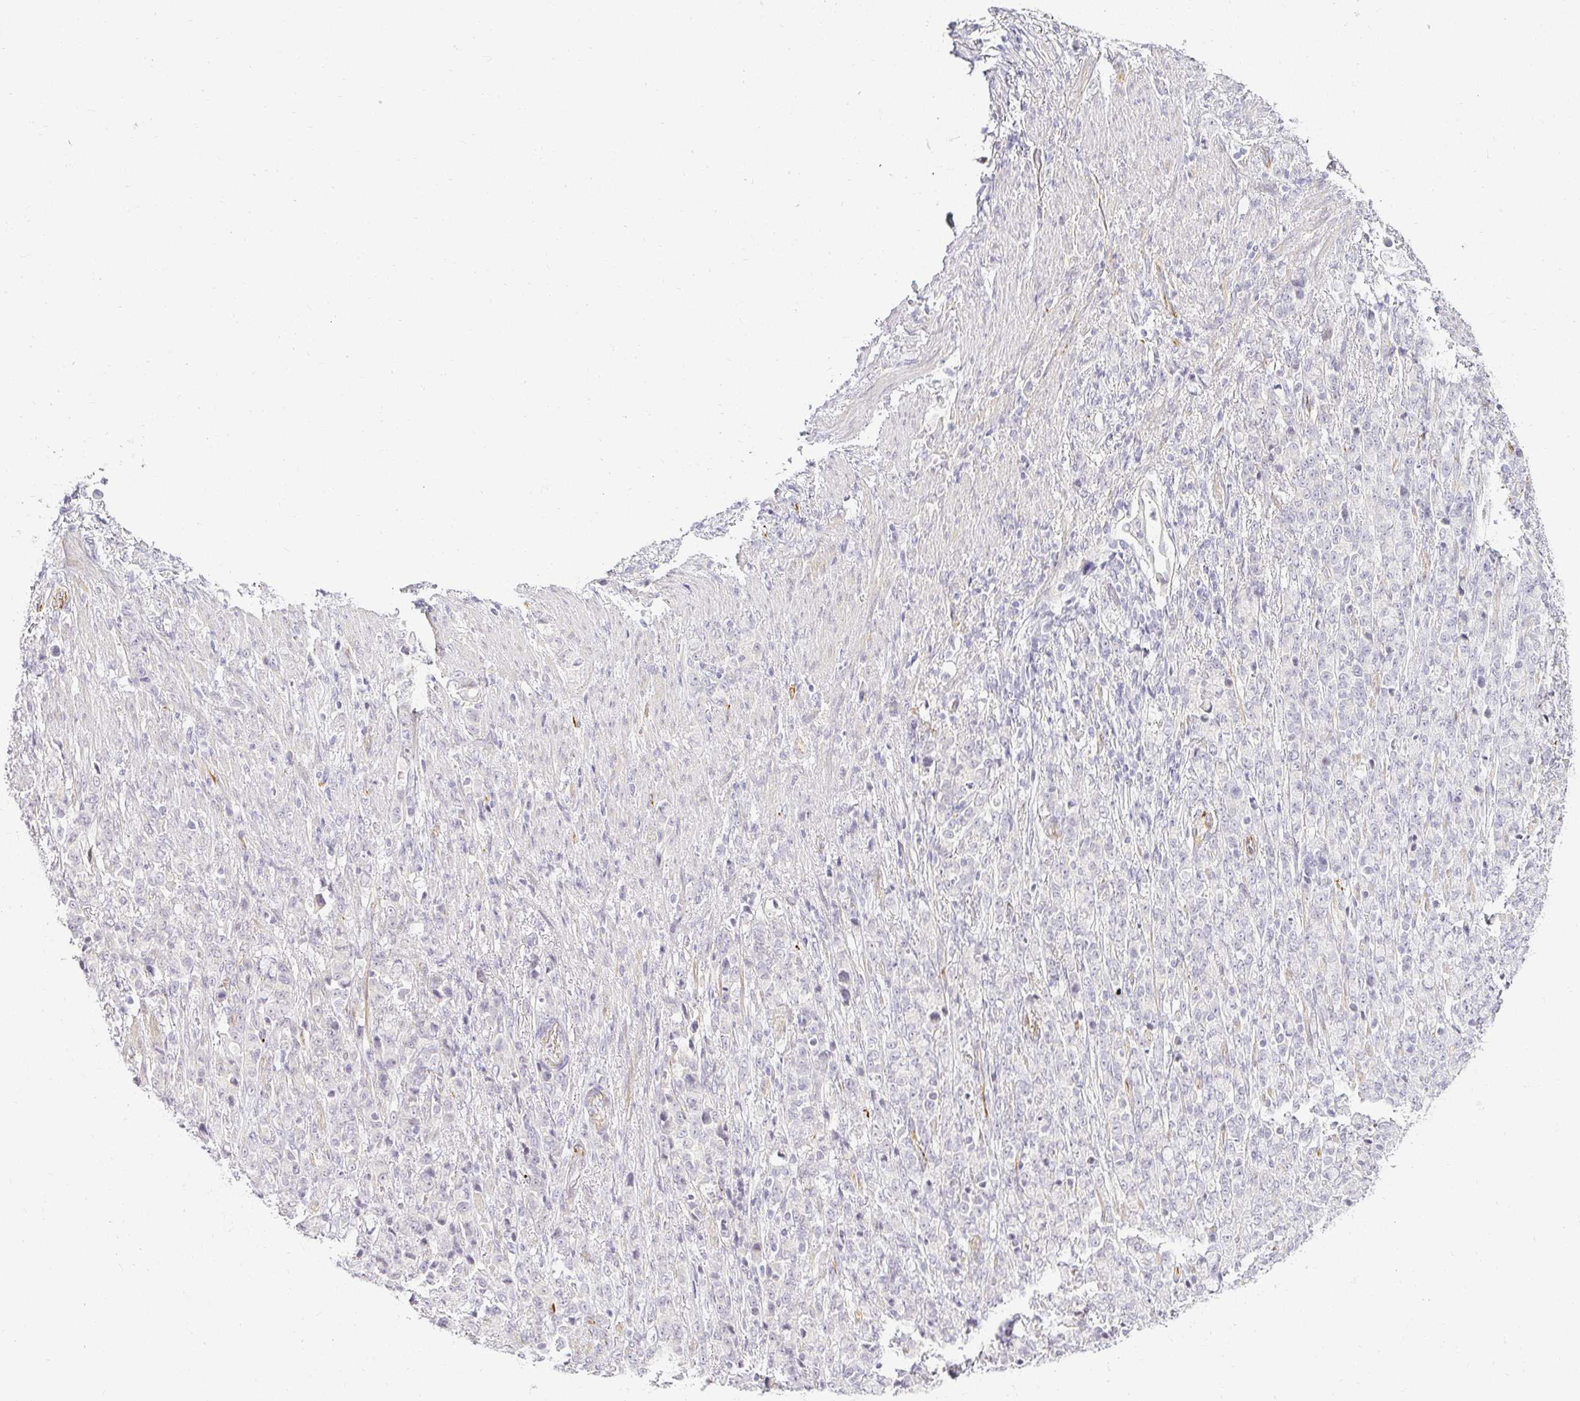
{"staining": {"intensity": "negative", "quantity": "none", "location": "none"}, "tissue": "stomach cancer", "cell_type": "Tumor cells", "image_type": "cancer", "snomed": [{"axis": "morphology", "description": "Adenocarcinoma, NOS"}, {"axis": "topography", "description": "Stomach"}], "caption": "The photomicrograph displays no staining of tumor cells in adenocarcinoma (stomach).", "gene": "ACAN", "patient": {"sex": "female", "age": 79}}